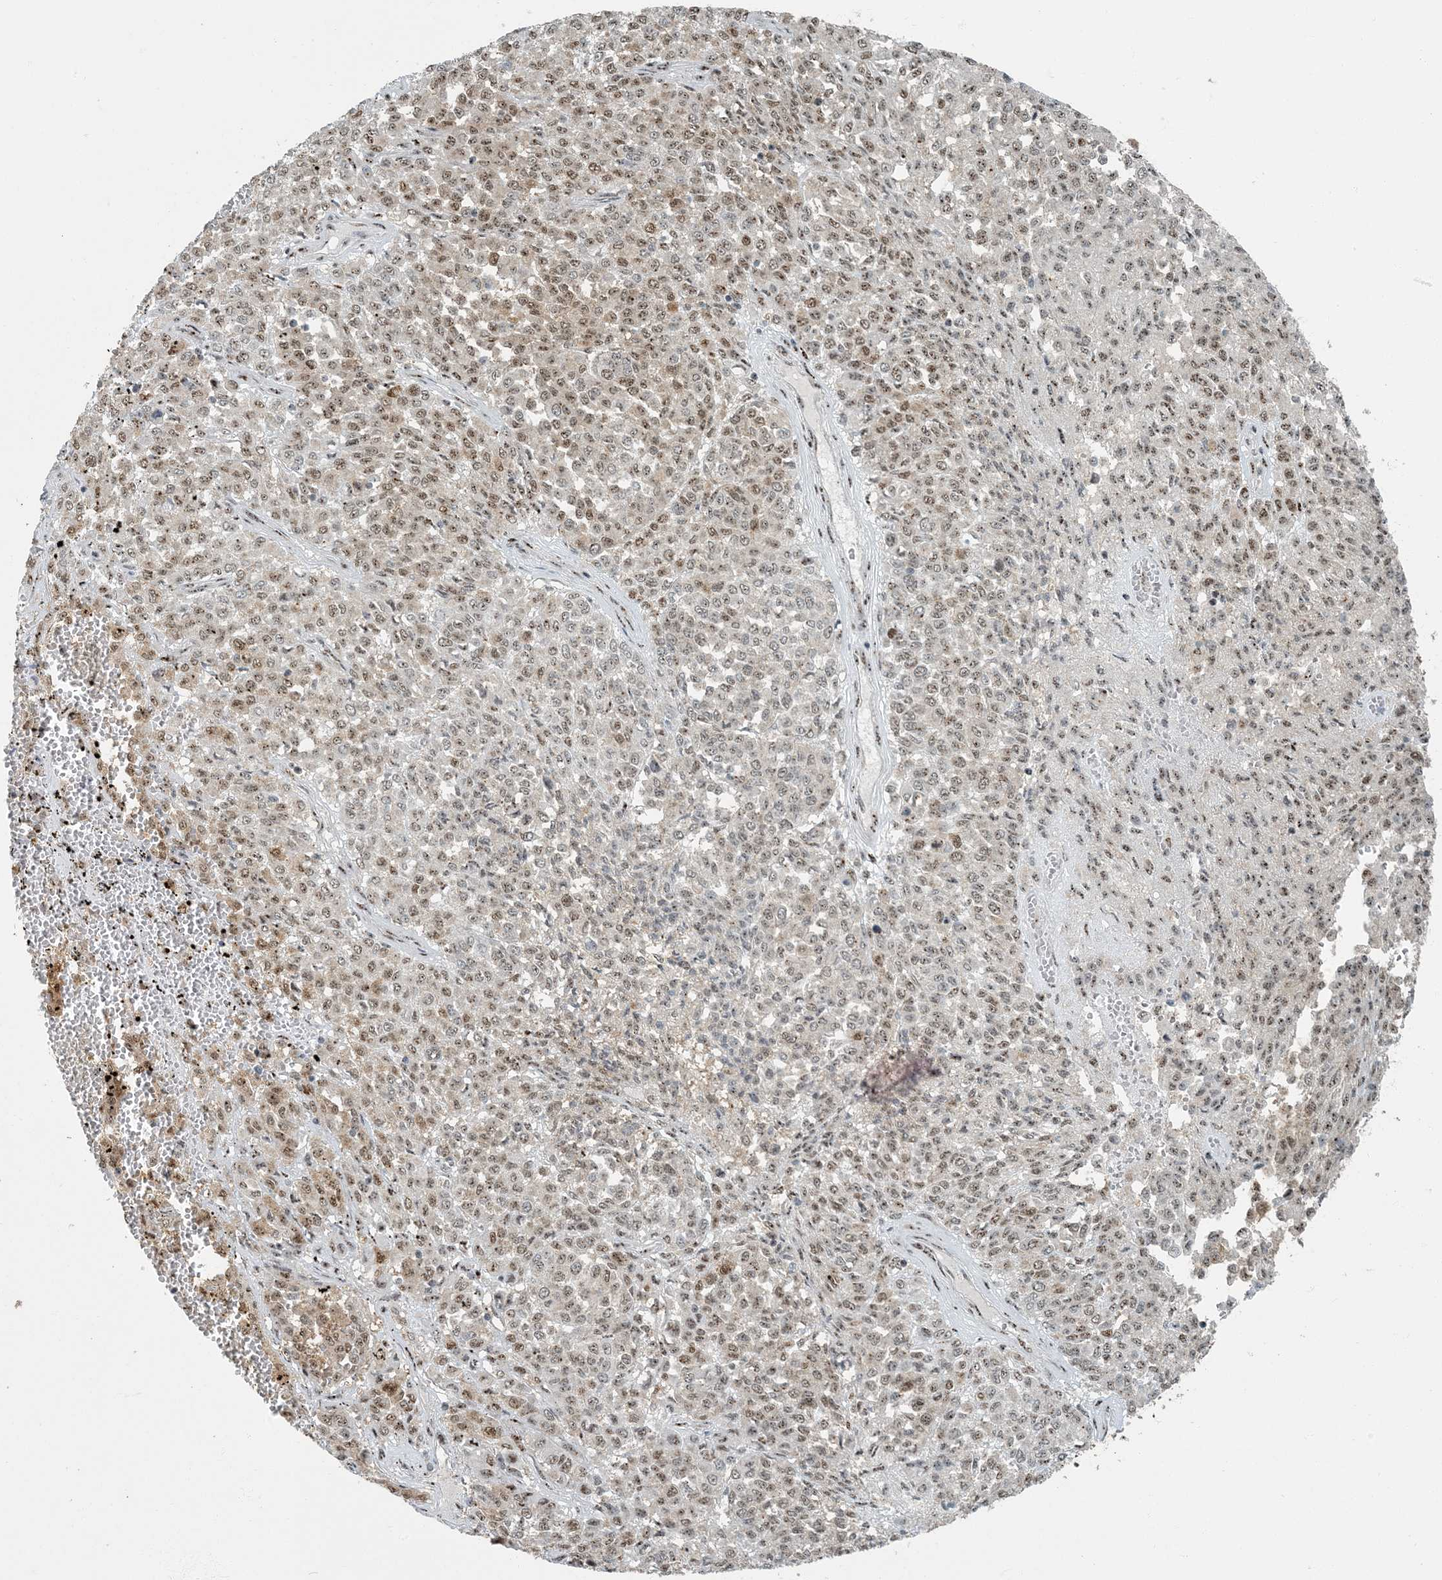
{"staining": {"intensity": "moderate", "quantity": "25%-75%", "location": "nuclear"}, "tissue": "melanoma", "cell_type": "Tumor cells", "image_type": "cancer", "snomed": [{"axis": "morphology", "description": "Malignant melanoma, Metastatic site"}, {"axis": "topography", "description": "Pancreas"}], "caption": "Immunohistochemical staining of melanoma displays medium levels of moderate nuclear staining in about 25%-75% of tumor cells. The protein of interest is shown in brown color, while the nuclei are stained blue.", "gene": "MBD1", "patient": {"sex": "female", "age": 30}}